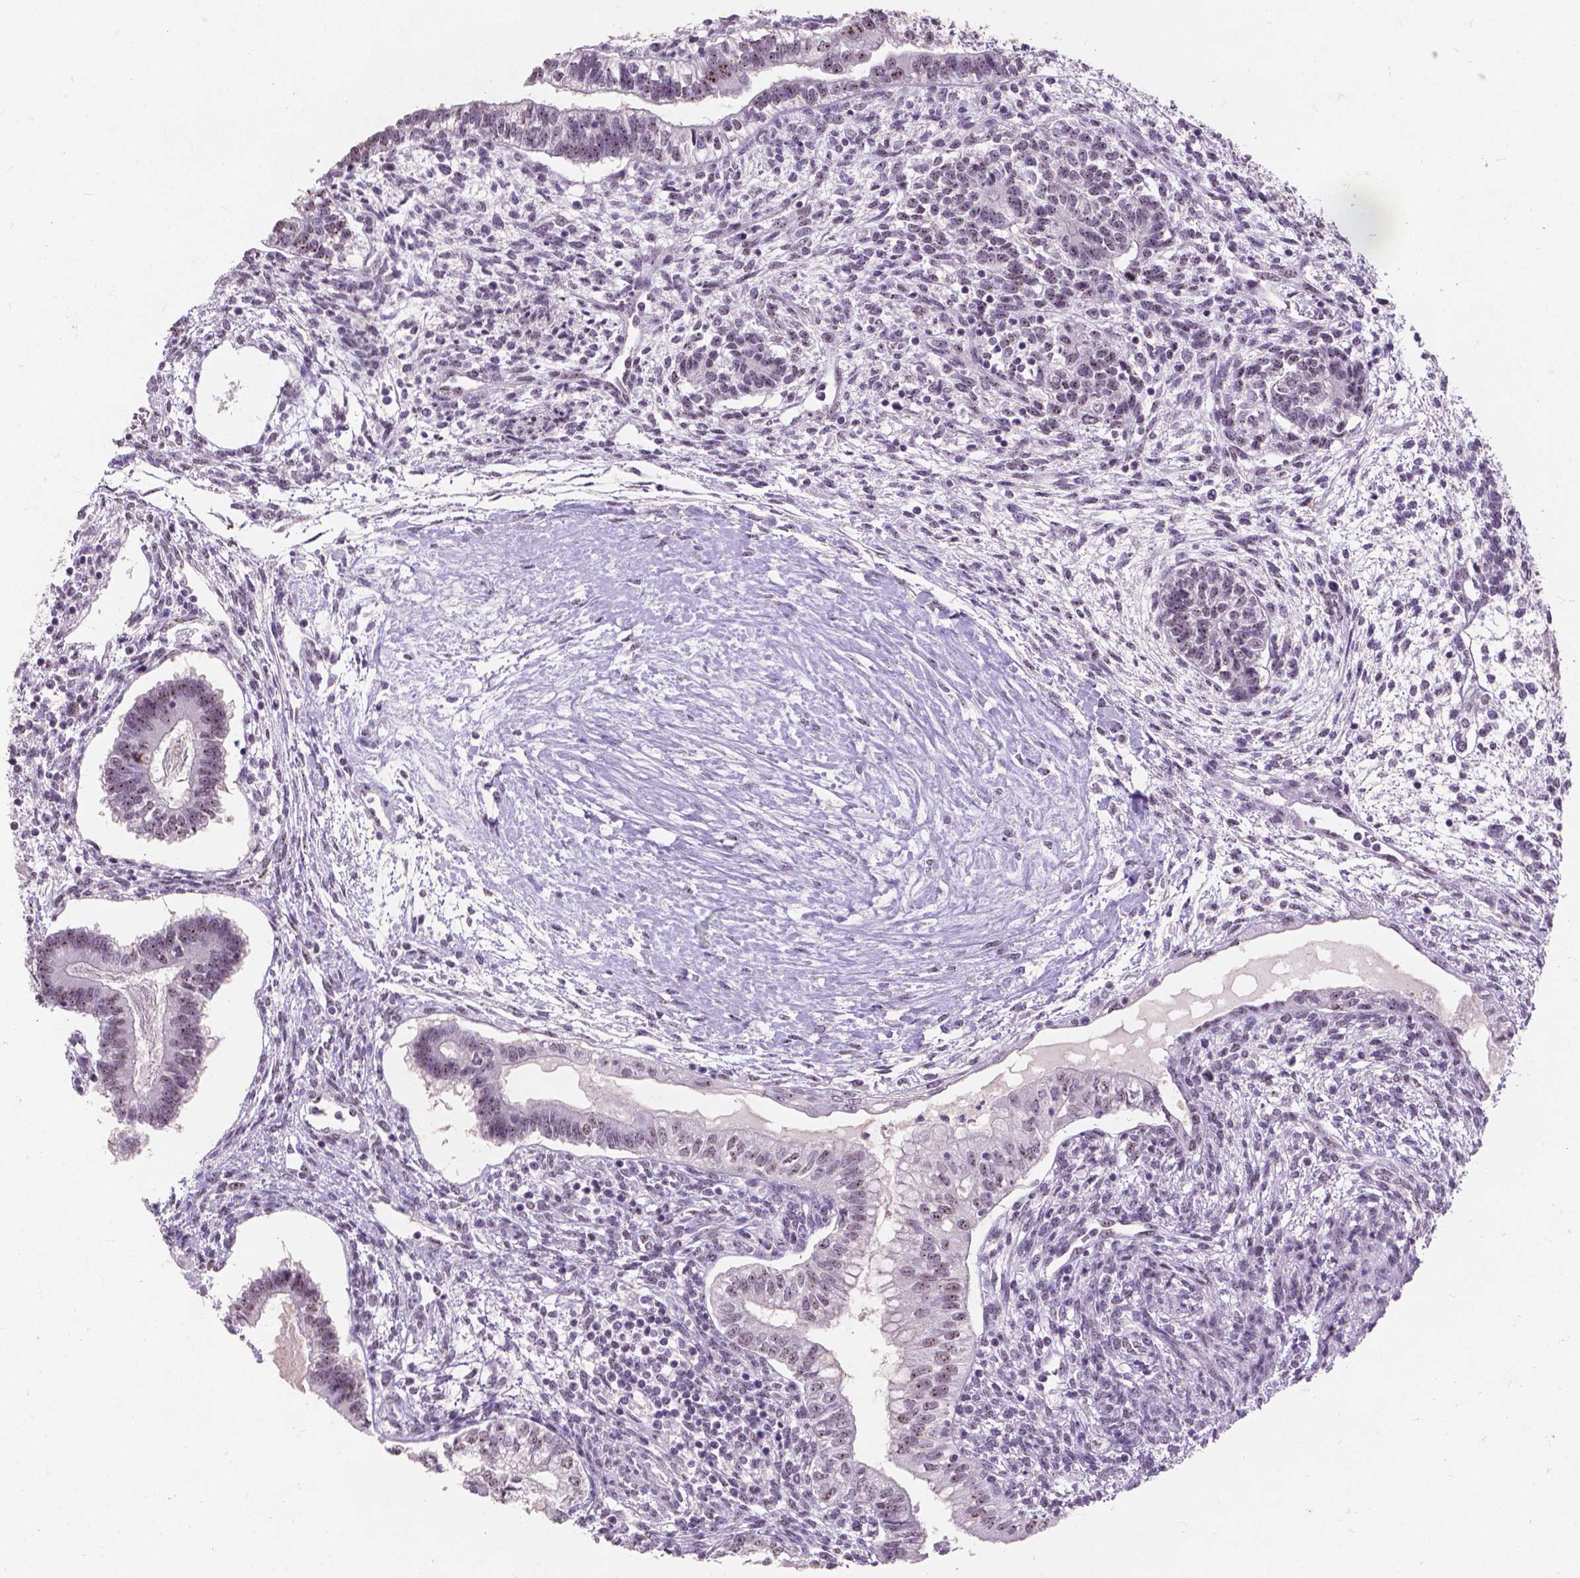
{"staining": {"intensity": "weak", "quantity": "<25%", "location": "nuclear"}, "tissue": "testis cancer", "cell_type": "Tumor cells", "image_type": "cancer", "snomed": [{"axis": "morphology", "description": "Carcinoma, Embryonal, NOS"}, {"axis": "topography", "description": "Testis"}], "caption": "High power microscopy photomicrograph of an immunohistochemistry image of testis cancer, revealing no significant expression in tumor cells.", "gene": "COIL", "patient": {"sex": "male", "age": 37}}